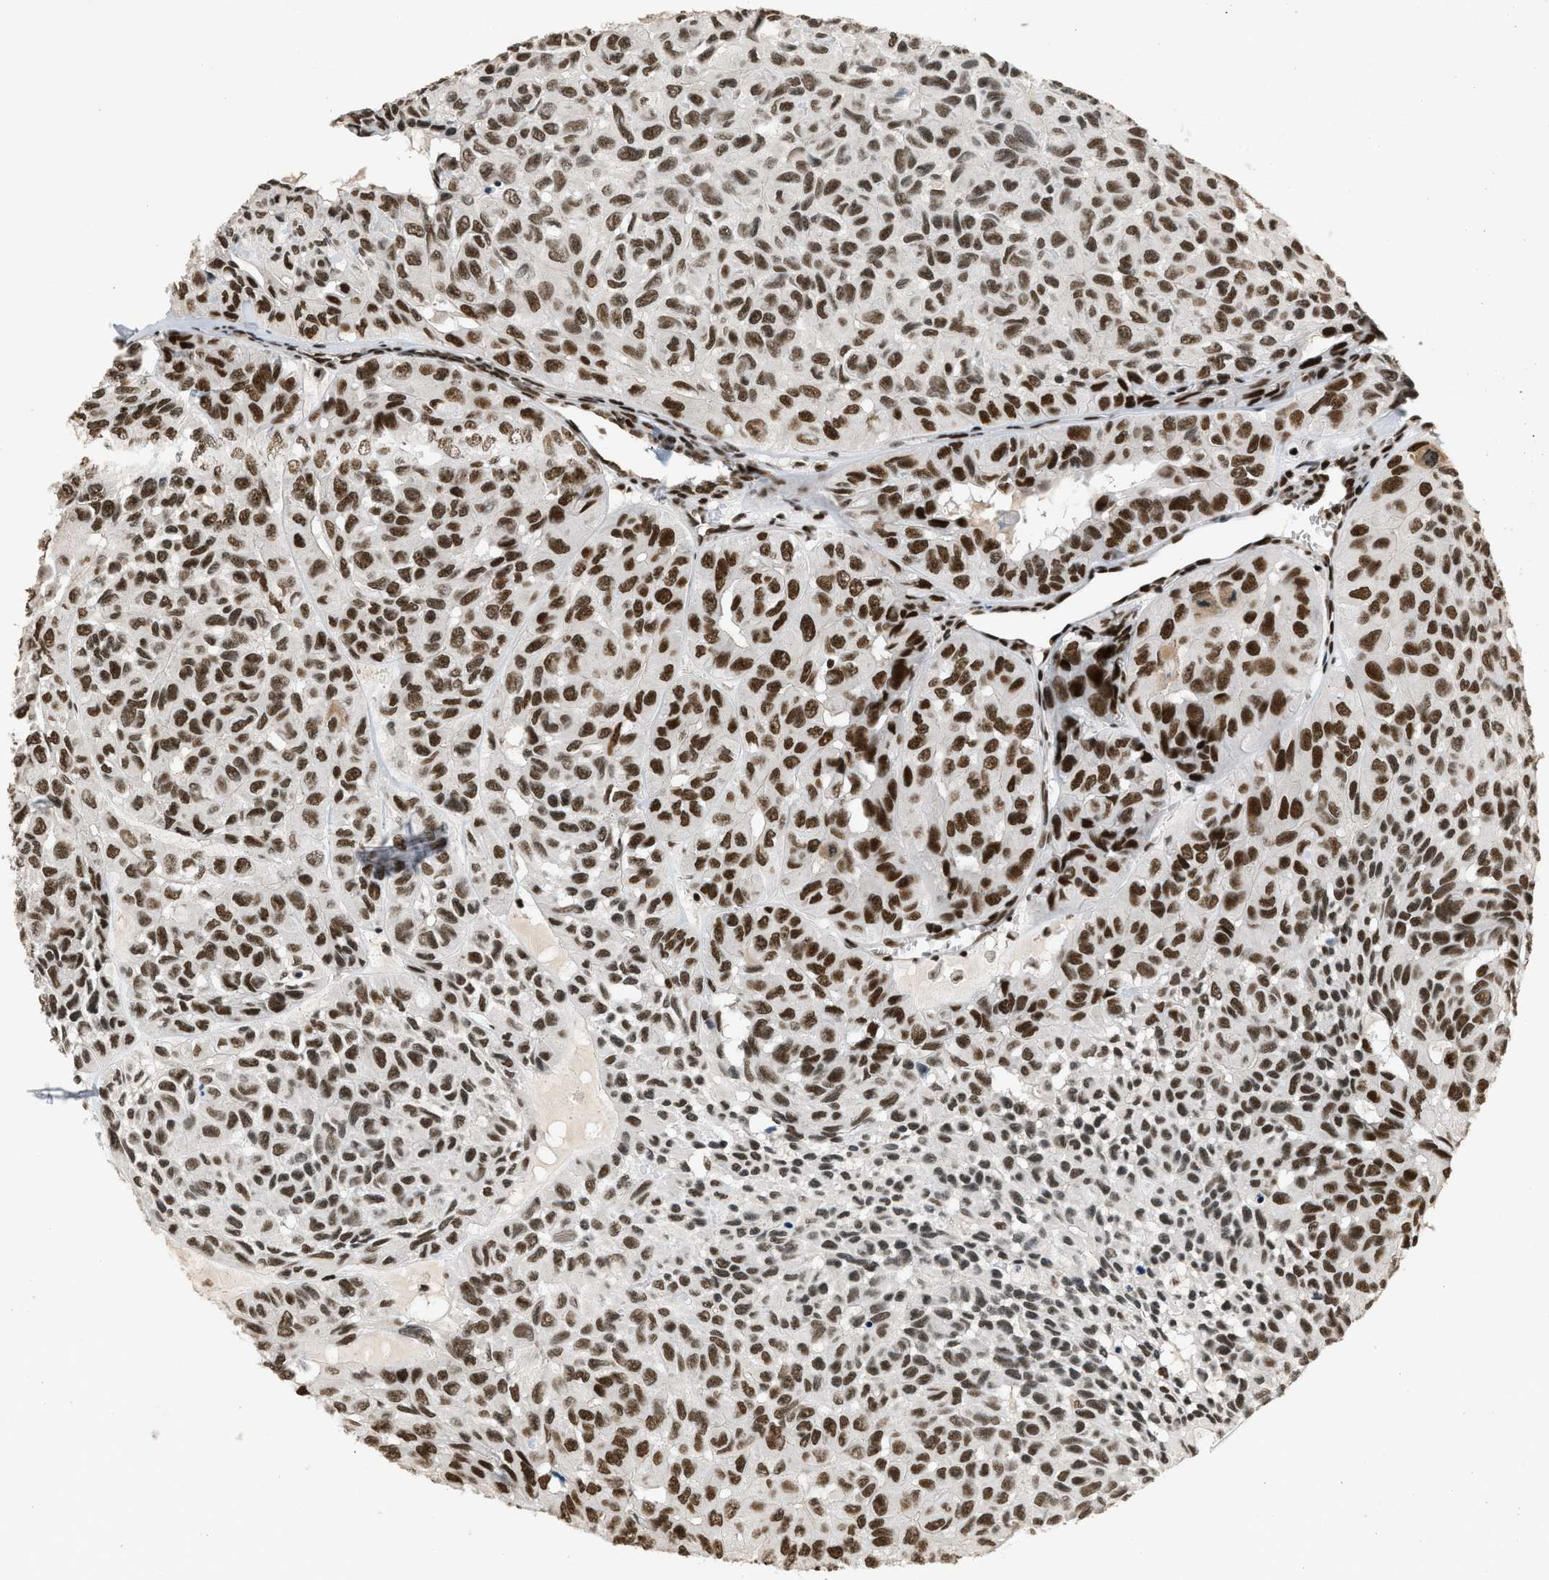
{"staining": {"intensity": "strong", "quantity": ">75%", "location": "nuclear"}, "tissue": "head and neck cancer", "cell_type": "Tumor cells", "image_type": "cancer", "snomed": [{"axis": "morphology", "description": "Adenocarcinoma, NOS"}, {"axis": "topography", "description": "Salivary gland, NOS"}, {"axis": "topography", "description": "Head-Neck"}], "caption": "DAB immunohistochemical staining of head and neck cancer exhibits strong nuclear protein positivity in about >75% of tumor cells.", "gene": "SMARCB1", "patient": {"sex": "female", "age": 76}}